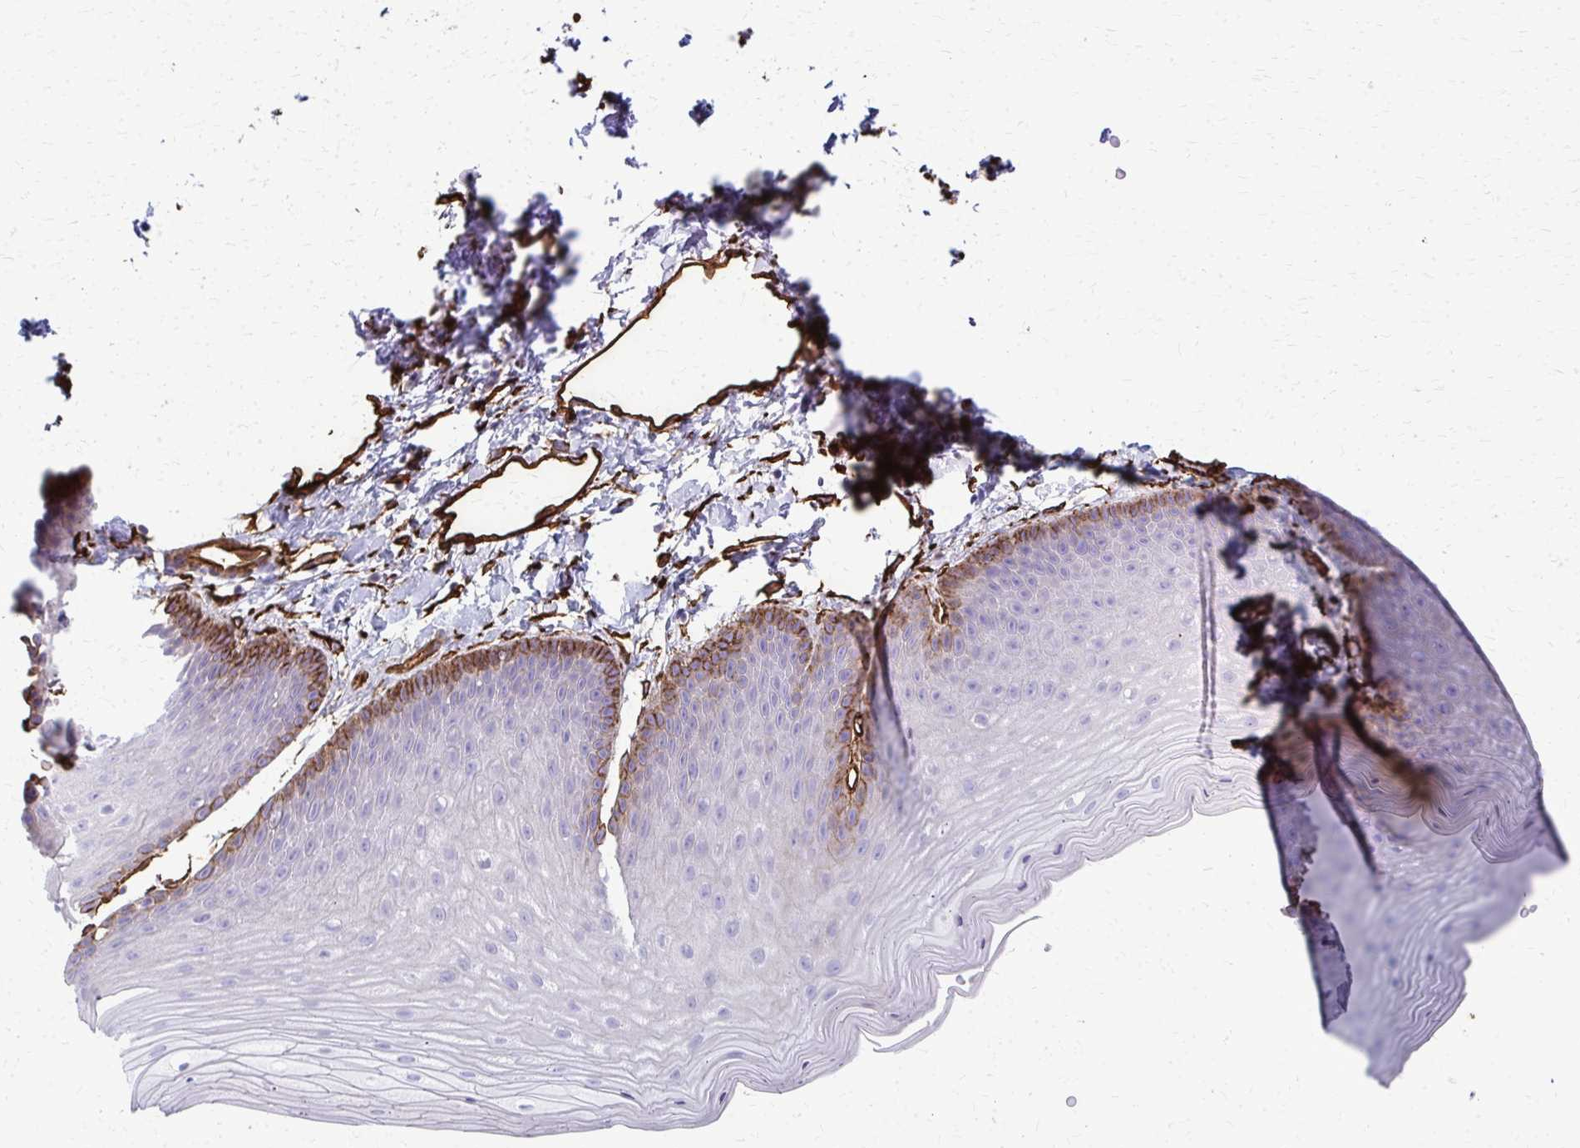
{"staining": {"intensity": "strong", "quantity": "<25%", "location": "cytoplasmic/membranous"}, "tissue": "skin", "cell_type": "Epidermal cells", "image_type": "normal", "snomed": [{"axis": "morphology", "description": "Normal tissue, NOS"}, {"axis": "topography", "description": "Anal"}], "caption": "Brown immunohistochemical staining in benign skin displays strong cytoplasmic/membranous positivity in approximately <25% of epidermal cells. (DAB (3,3'-diaminobenzidine) = brown stain, brightfield microscopy at high magnification).", "gene": "ADIPOQ", "patient": {"sex": "male", "age": 53}}